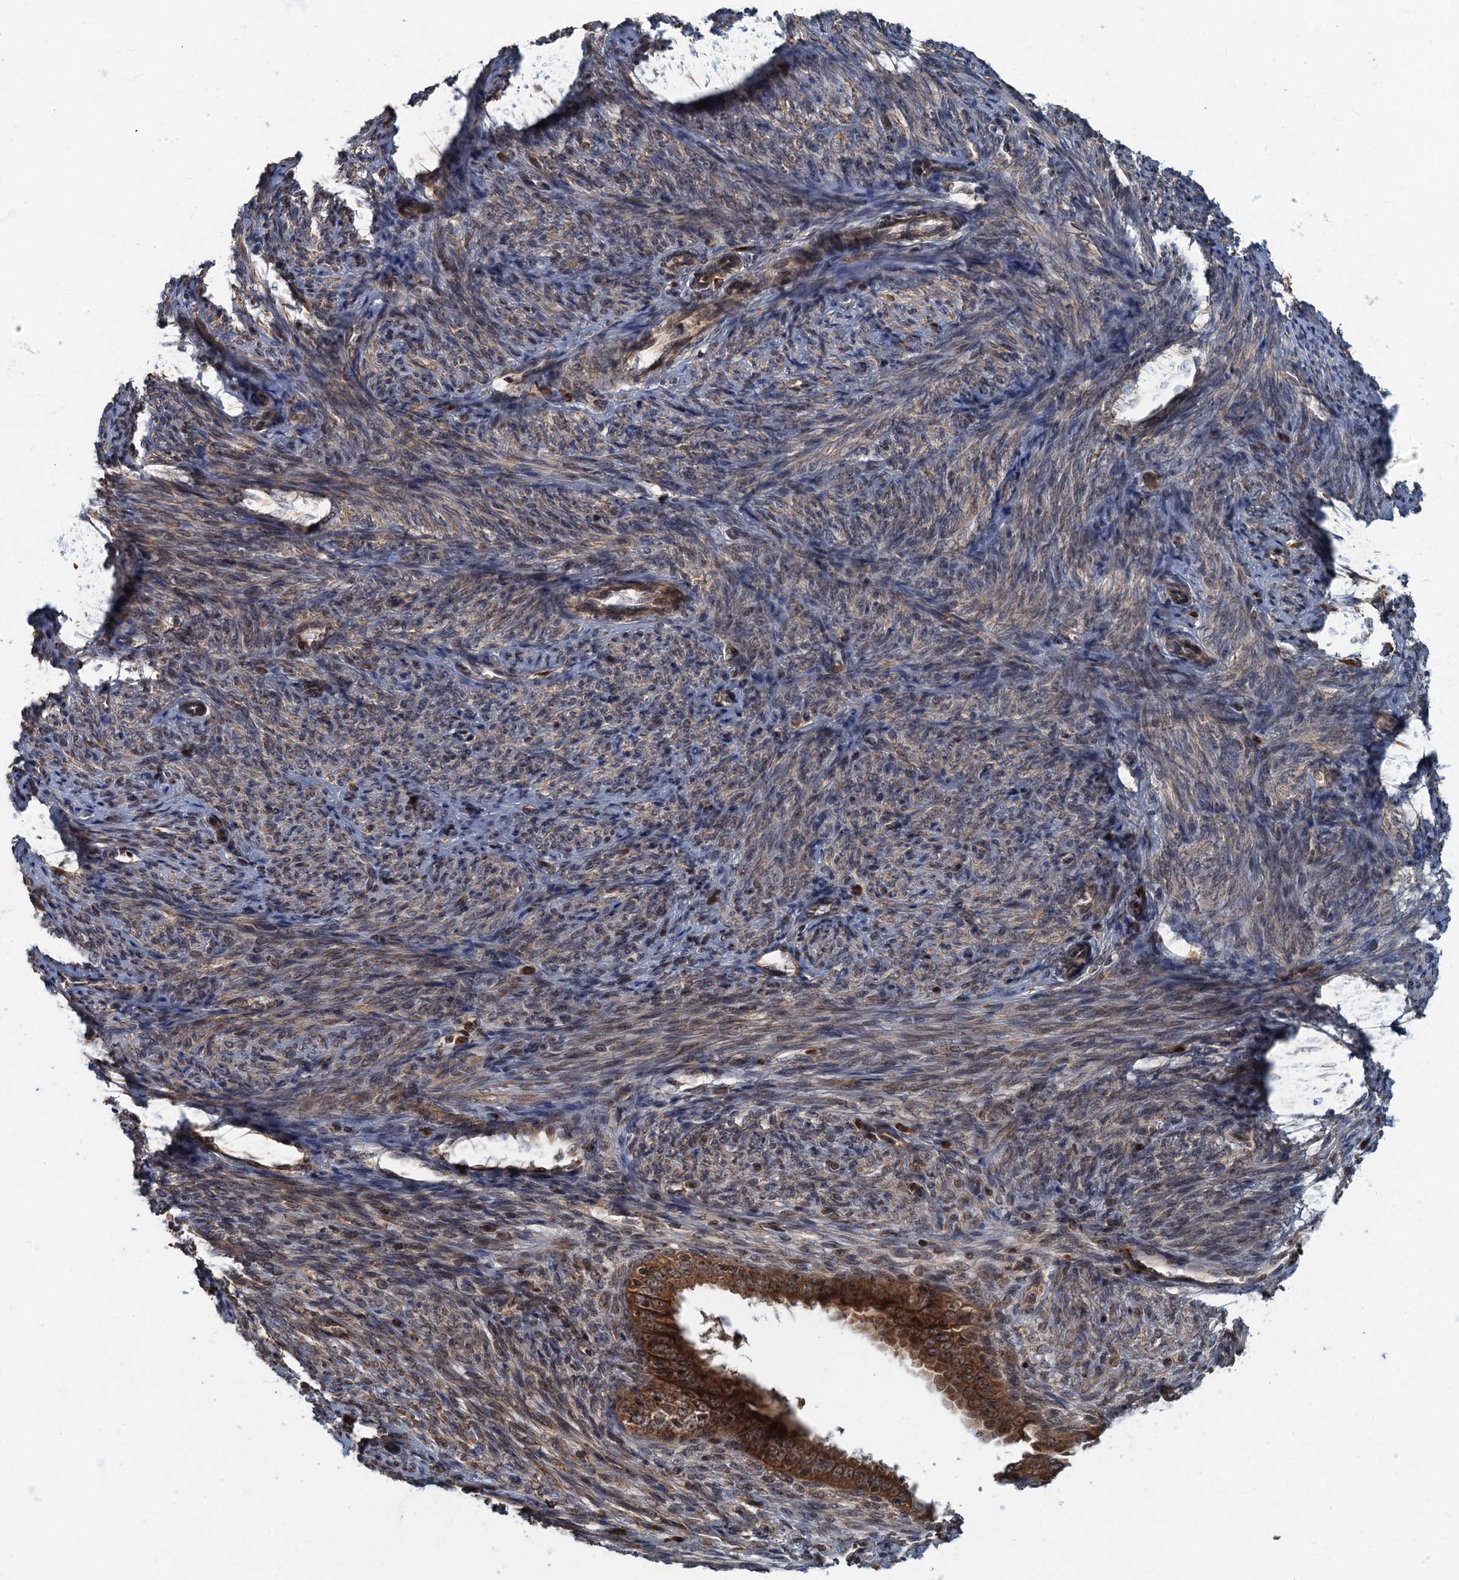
{"staining": {"intensity": "moderate", "quantity": ">75%", "location": "cytoplasmic/membranous"}, "tissue": "endometrial cancer", "cell_type": "Tumor cells", "image_type": "cancer", "snomed": [{"axis": "morphology", "description": "Adenocarcinoma, NOS"}, {"axis": "topography", "description": "Uterus"}], "caption": "This photomicrograph displays endometrial cancer (adenocarcinoma) stained with immunohistochemistry to label a protein in brown. The cytoplasmic/membranous of tumor cells show moderate positivity for the protein. Nuclei are counter-stained blue.", "gene": "SLC11A2", "patient": {"sex": "female", "age": 77}}